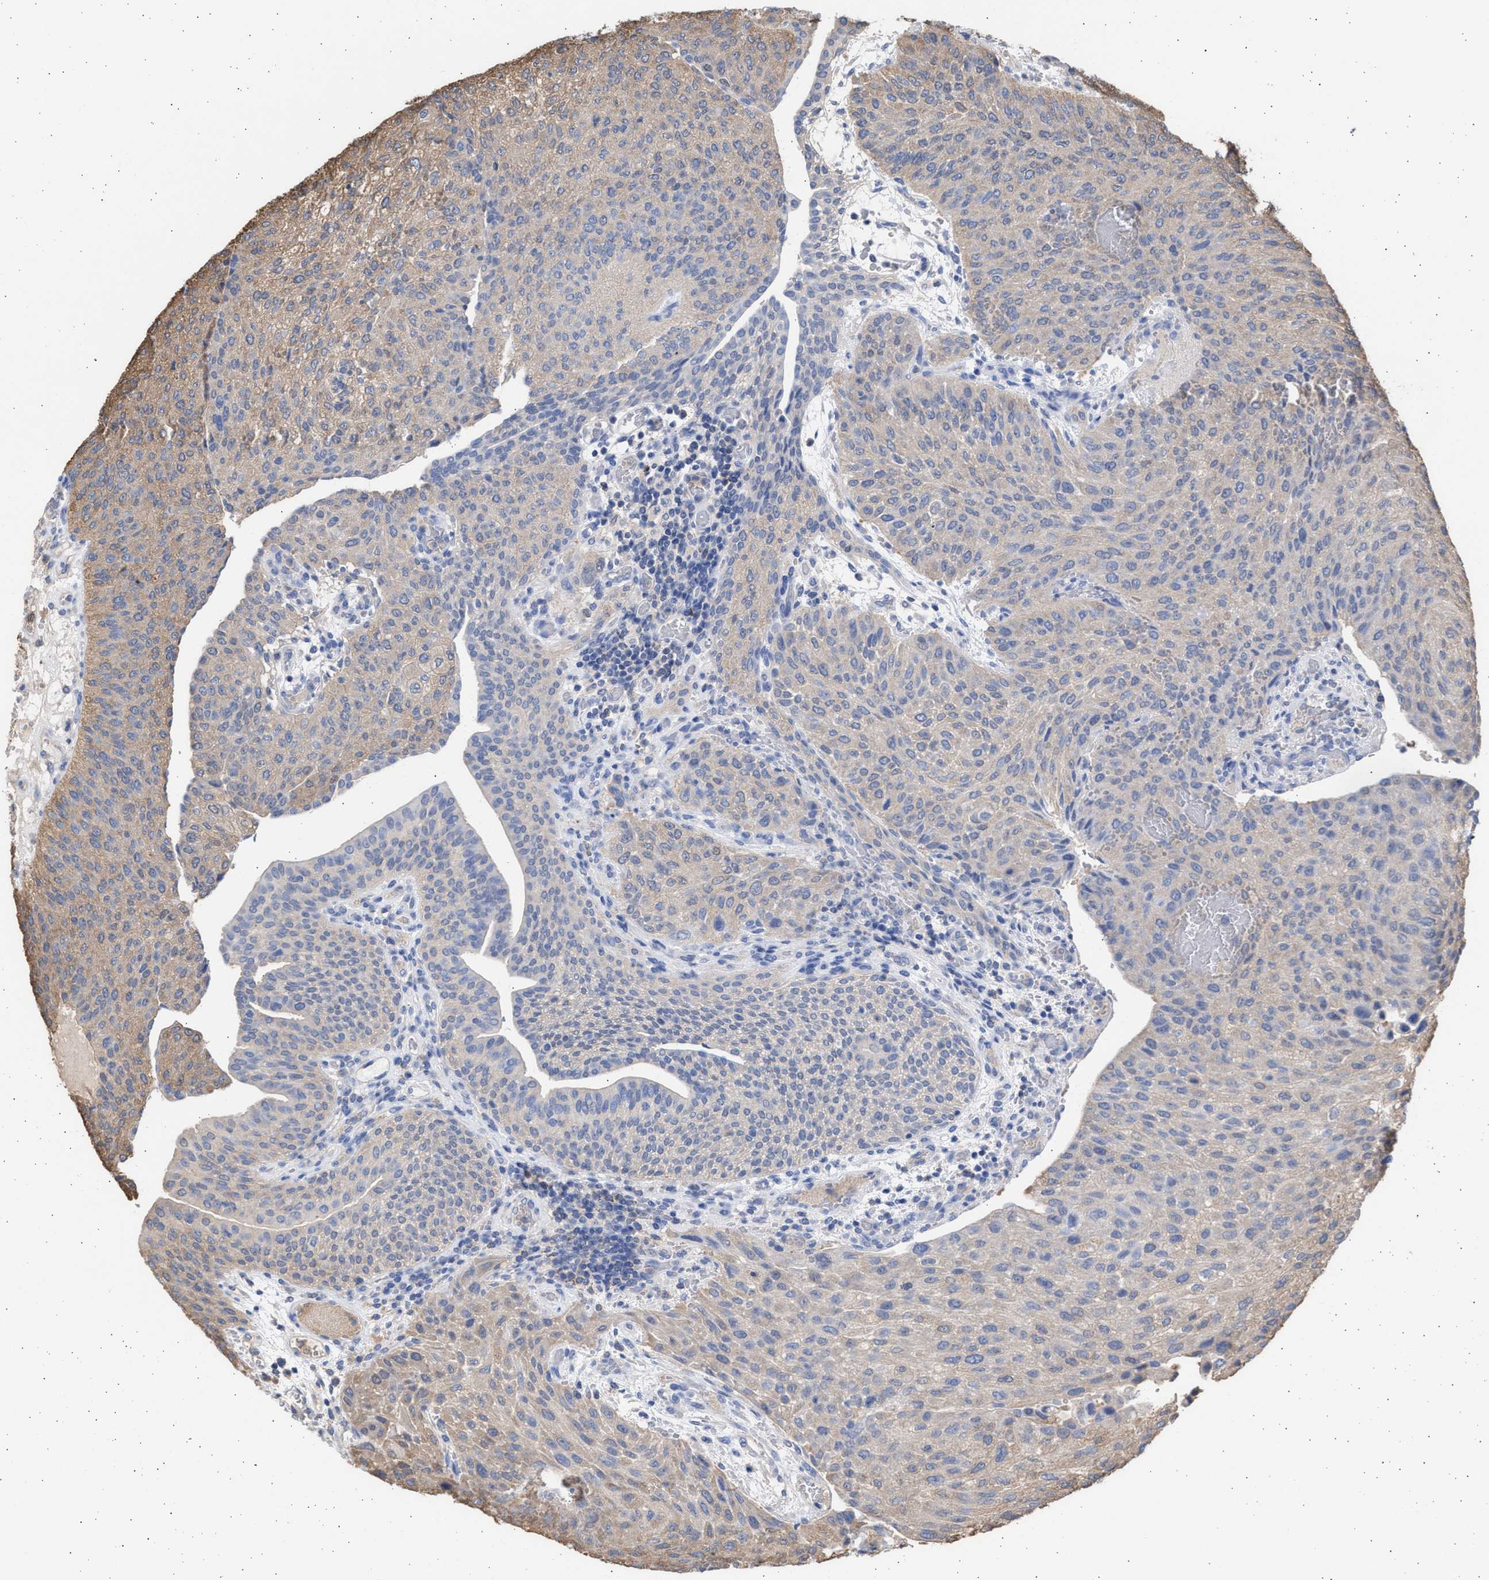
{"staining": {"intensity": "weak", "quantity": "25%-75%", "location": "cytoplasmic/membranous"}, "tissue": "urothelial cancer", "cell_type": "Tumor cells", "image_type": "cancer", "snomed": [{"axis": "morphology", "description": "Urothelial carcinoma, Low grade"}, {"axis": "morphology", "description": "Urothelial carcinoma, High grade"}, {"axis": "topography", "description": "Urinary bladder"}], "caption": "Immunohistochemical staining of human urothelial cancer reveals weak cytoplasmic/membranous protein expression in approximately 25%-75% of tumor cells.", "gene": "ALDOC", "patient": {"sex": "male", "age": 35}}